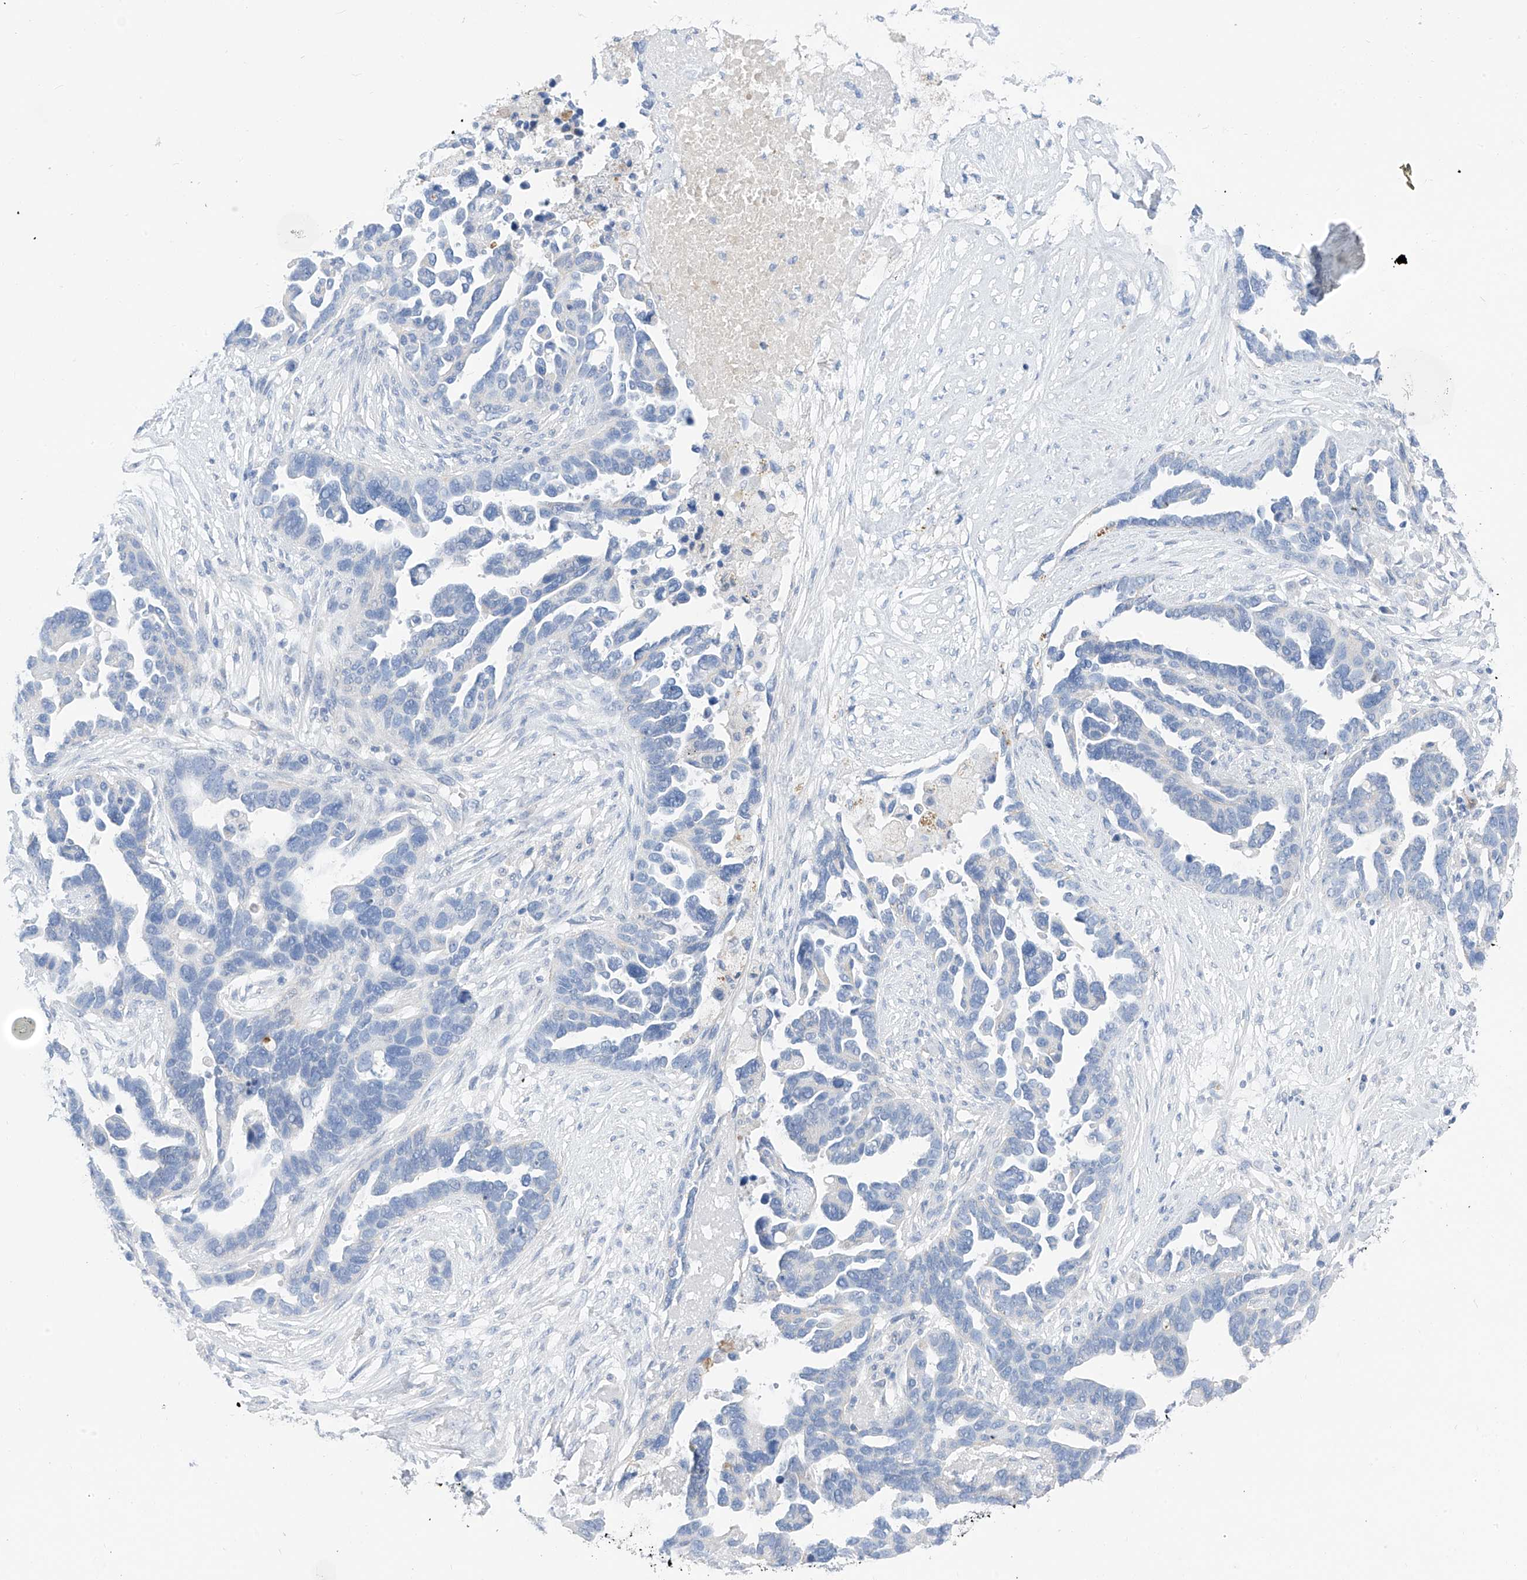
{"staining": {"intensity": "negative", "quantity": "none", "location": "none"}, "tissue": "ovarian cancer", "cell_type": "Tumor cells", "image_type": "cancer", "snomed": [{"axis": "morphology", "description": "Cystadenocarcinoma, serous, NOS"}, {"axis": "topography", "description": "Ovary"}], "caption": "Tumor cells are negative for brown protein staining in serous cystadenocarcinoma (ovarian). The staining is performed using DAB brown chromogen with nuclei counter-stained in using hematoxylin.", "gene": "ITGA9", "patient": {"sex": "female", "age": 54}}